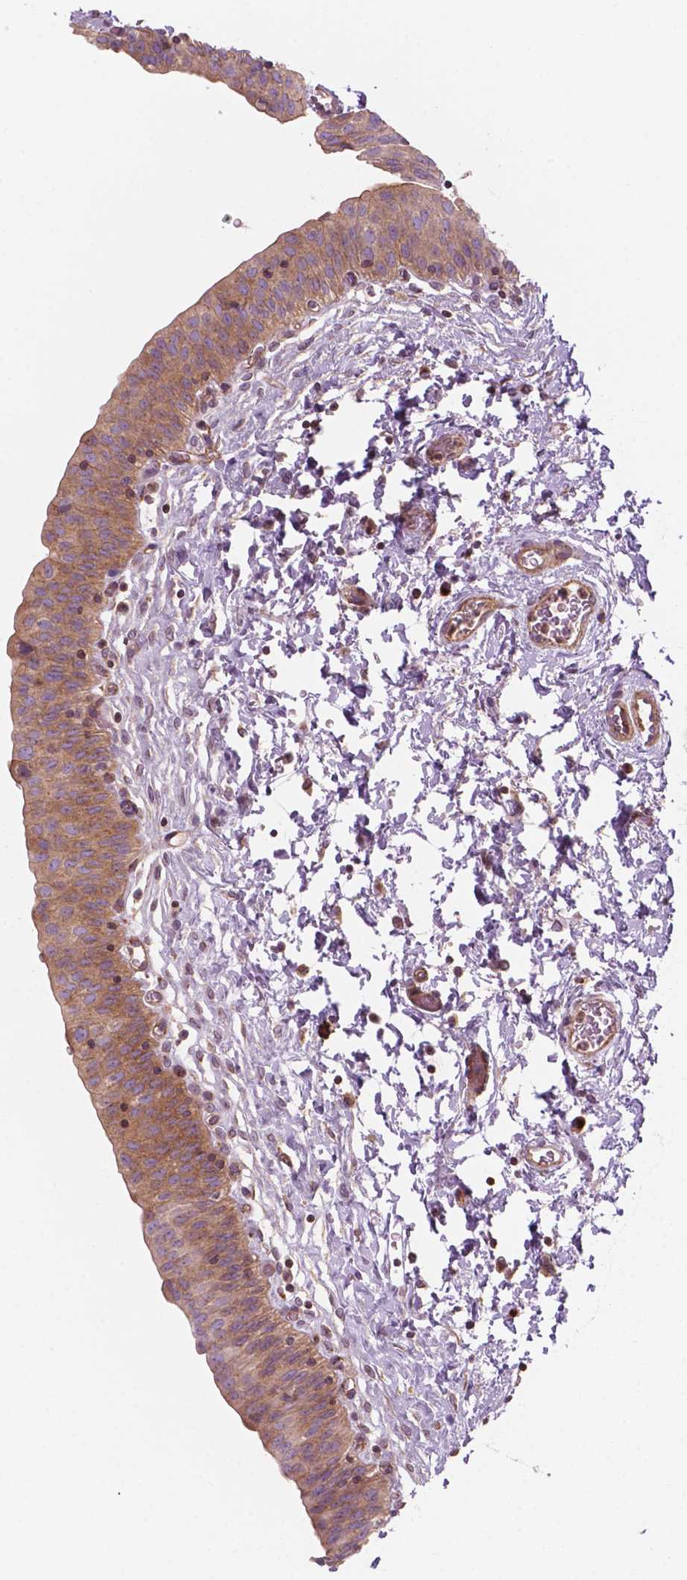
{"staining": {"intensity": "weak", "quantity": ">75%", "location": "cytoplasmic/membranous"}, "tissue": "urinary bladder", "cell_type": "Urothelial cells", "image_type": "normal", "snomed": [{"axis": "morphology", "description": "Normal tissue, NOS"}, {"axis": "topography", "description": "Urinary bladder"}], "caption": "This histopathology image shows immunohistochemistry staining of benign urinary bladder, with low weak cytoplasmic/membranous staining in approximately >75% of urothelial cells.", "gene": "SURF4", "patient": {"sex": "male", "age": 56}}